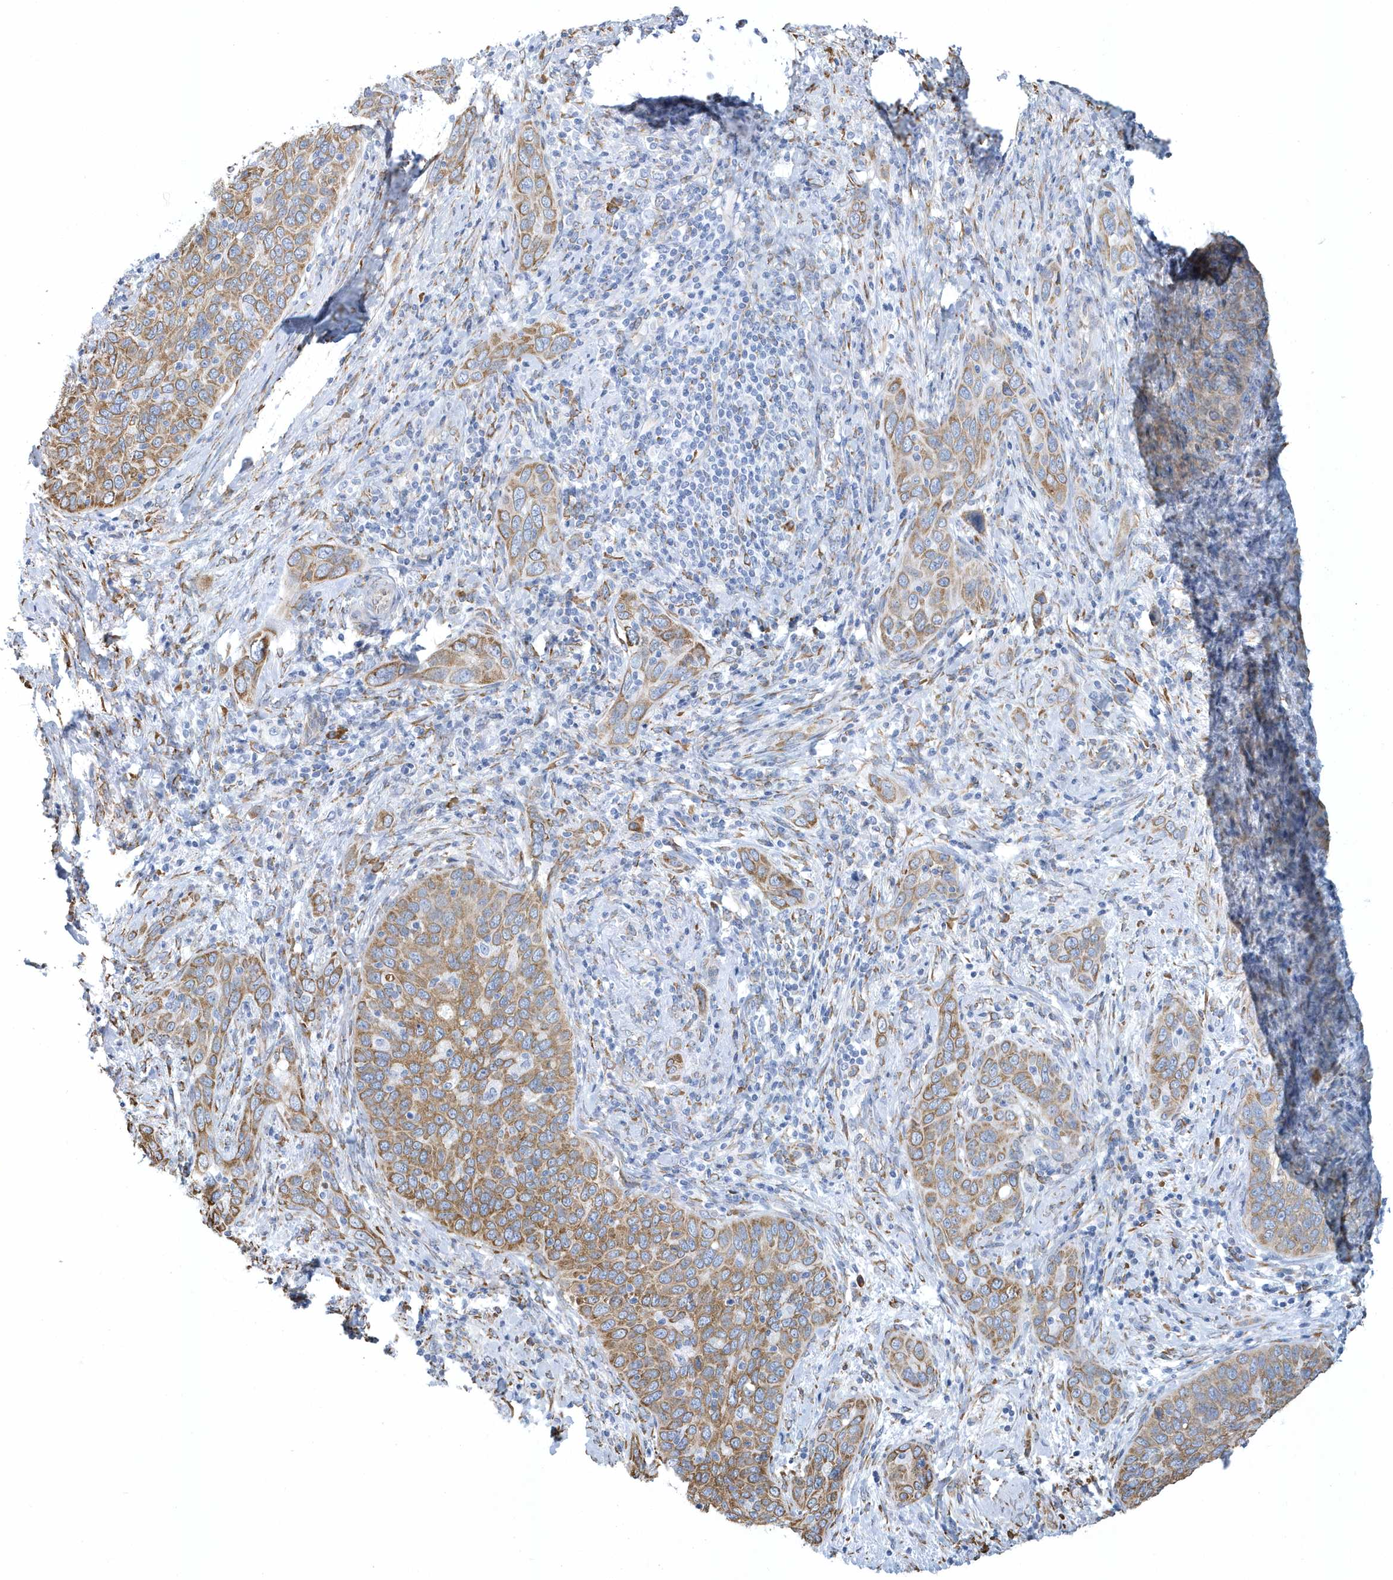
{"staining": {"intensity": "moderate", "quantity": ">75%", "location": "cytoplasmic/membranous"}, "tissue": "cervical cancer", "cell_type": "Tumor cells", "image_type": "cancer", "snomed": [{"axis": "morphology", "description": "Squamous cell carcinoma, NOS"}, {"axis": "topography", "description": "Cervix"}], "caption": "Immunohistochemistry of cervical squamous cell carcinoma reveals medium levels of moderate cytoplasmic/membranous expression in about >75% of tumor cells.", "gene": "DCAF1", "patient": {"sex": "female", "age": 60}}